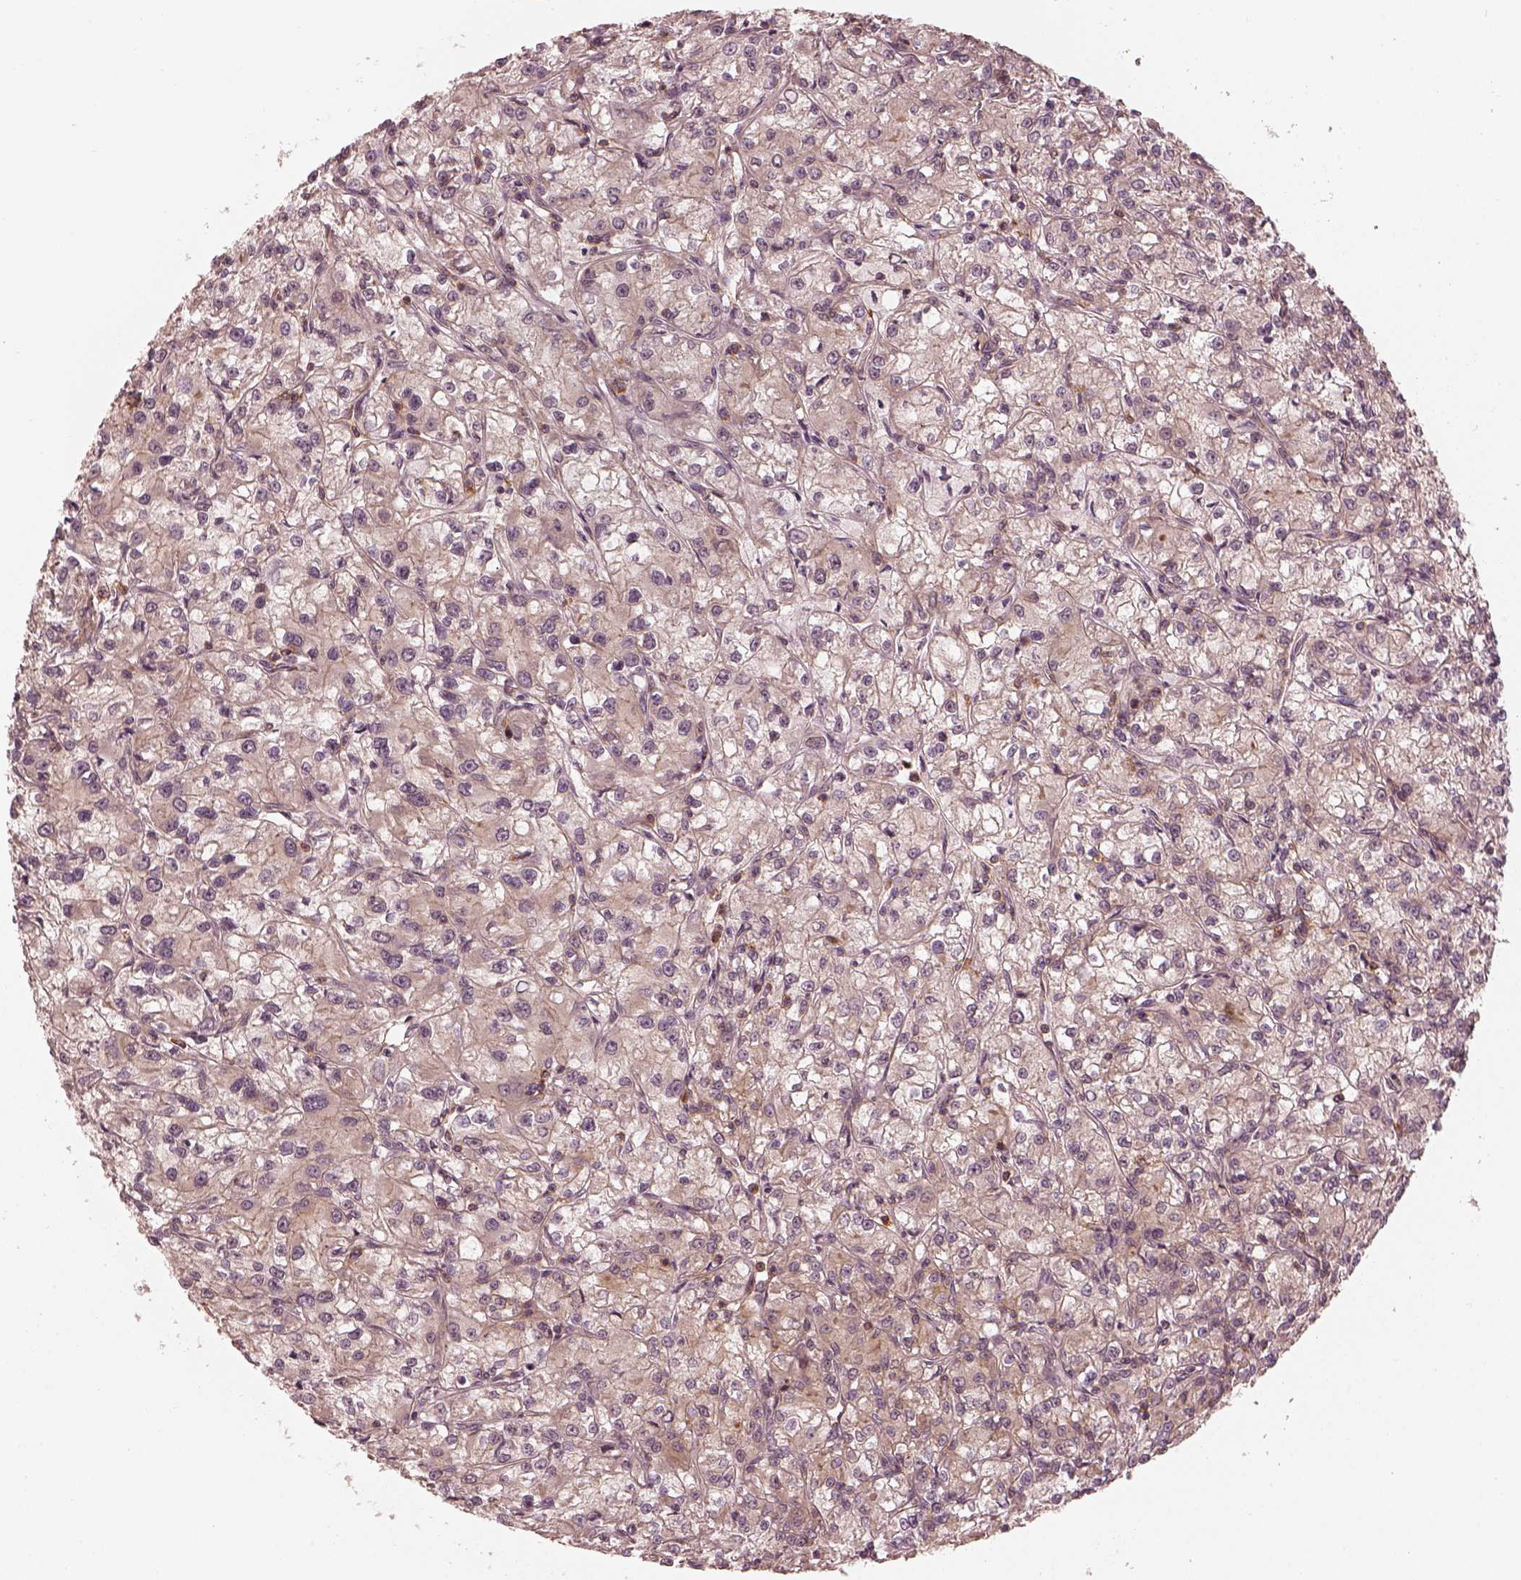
{"staining": {"intensity": "weak", "quantity": "<25%", "location": "cytoplasmic/membranous"}, "tissue": "renal cancer", "cell_type": "Tumor cells", "image_type": "cancer", "snomed": [{"axis": "morphology", "description": "Adenocarcinoma, NOS"}, {"axis": "topography", "description": "Kidney"}], "caption": "Tumor cells are negative for protein expression in human adenocarcinoma (renal).", "gene": "FAM107B", "patient": {"sex": "female", "age": 59}}